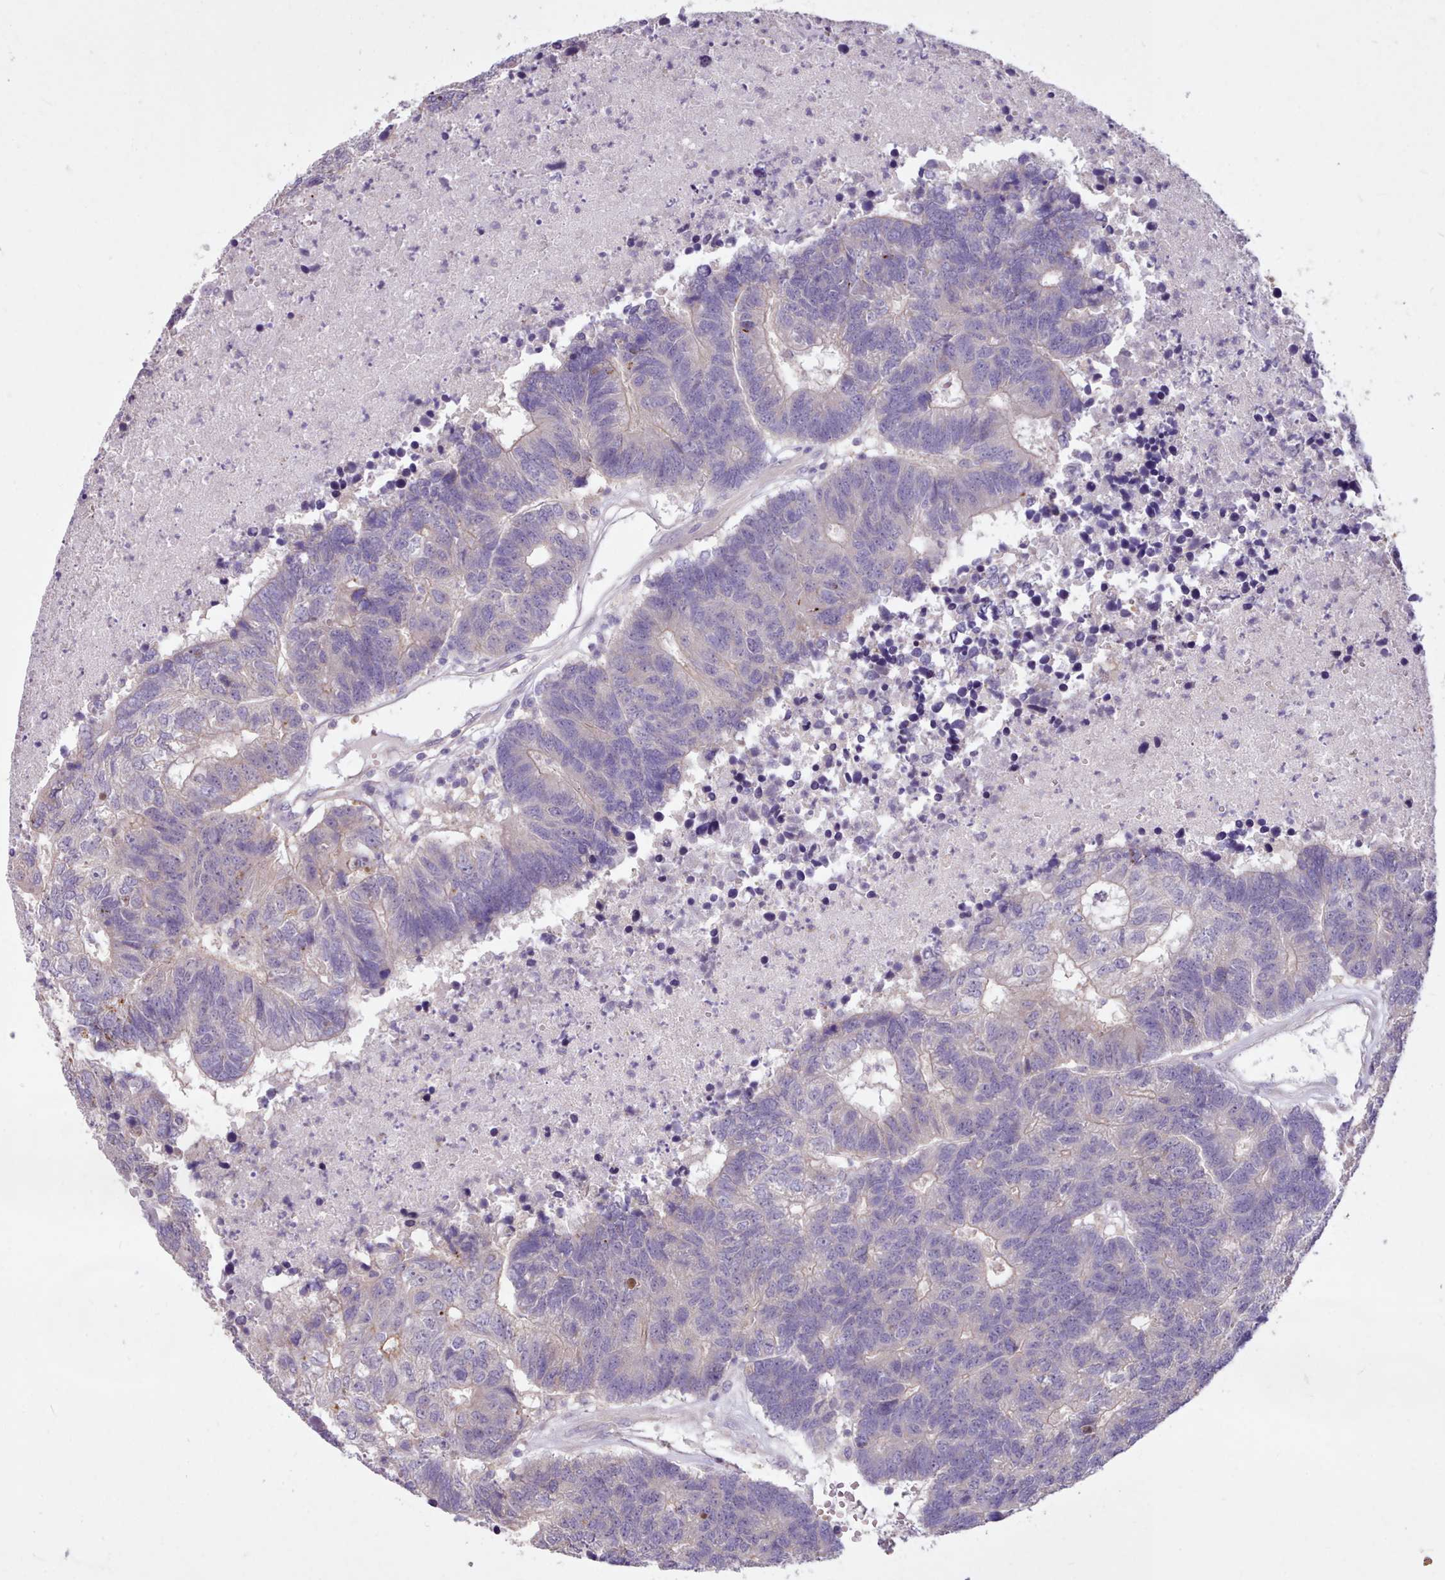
{"staining": {"intensity": "negative", "quantity": "none", "location": "none"}, "tissue": "colorectal cancer", "cell_type": "Tumor cells", "image_type": "cancer", "snomed": [{"axis": "morphology", "description": "Adenocarcinoma, NOS"}, {"axis": "topography", "description": "Colon"}], "caption": "A high-resolution histopathology image shows IHC staining of colorectal adenocarcinoma, which reveals no significant staining in tumor cells.", "gene": "ZNF607", "patient": {"sex": "female", "age": 48}}